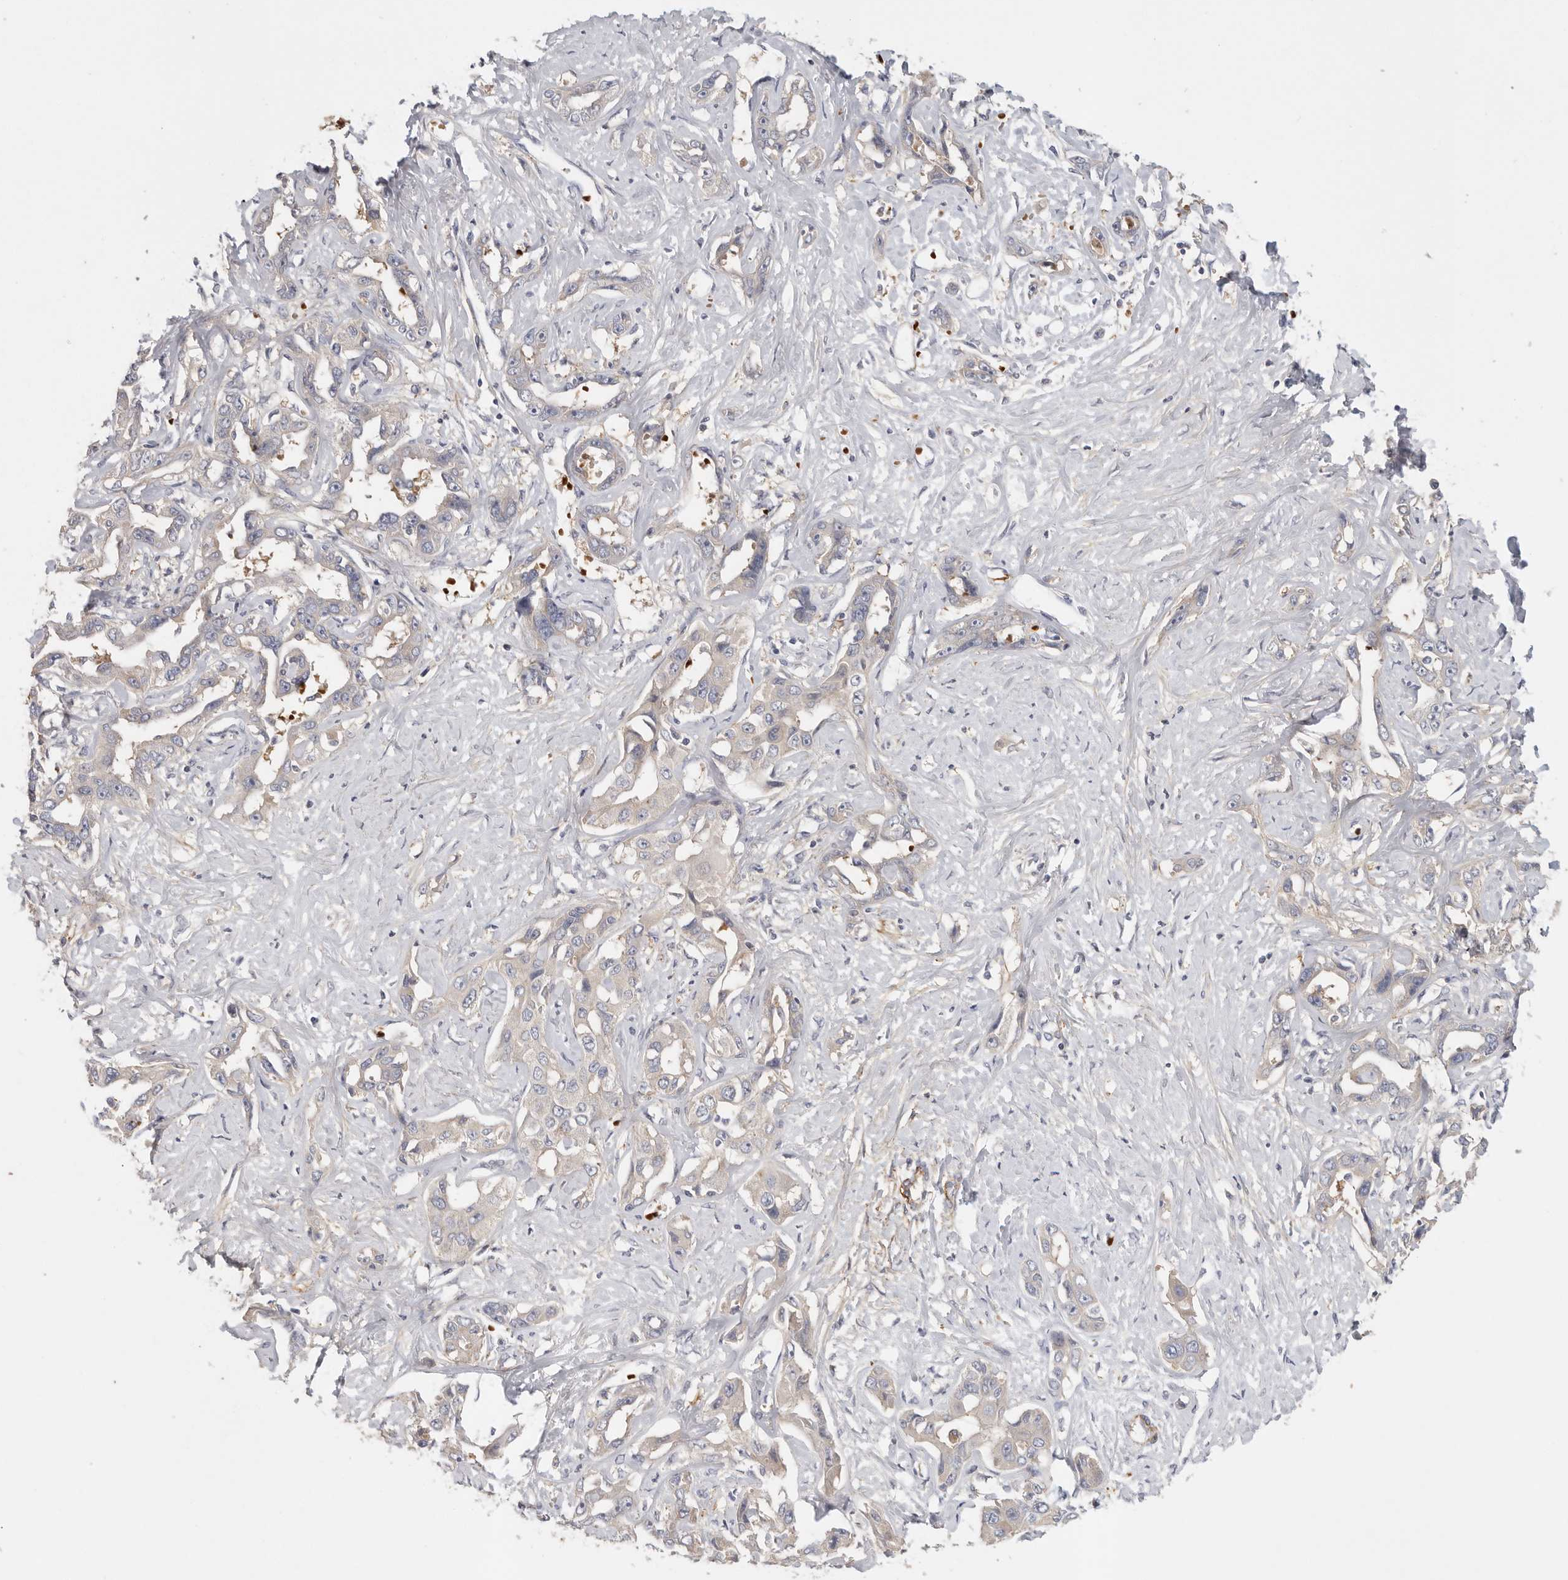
{"staining": {"intensity": "negative", "quantity": "none", "location": "none"}, "tissue": "liver cancer", "cell_type": "Tumor cells", "image_type": "cancer", "snomed": [{"axis": "morphology", "description": "Cholangiocarcinoma"}, {"axis": "topography", "description": "Liver"}], "caption": "This is an IHC image of human cholangiocarcinoma (liver). There is no positivity in tumor cells.", "gene": "CFAP298", "patient": {"sex": "male", "age": 59}}